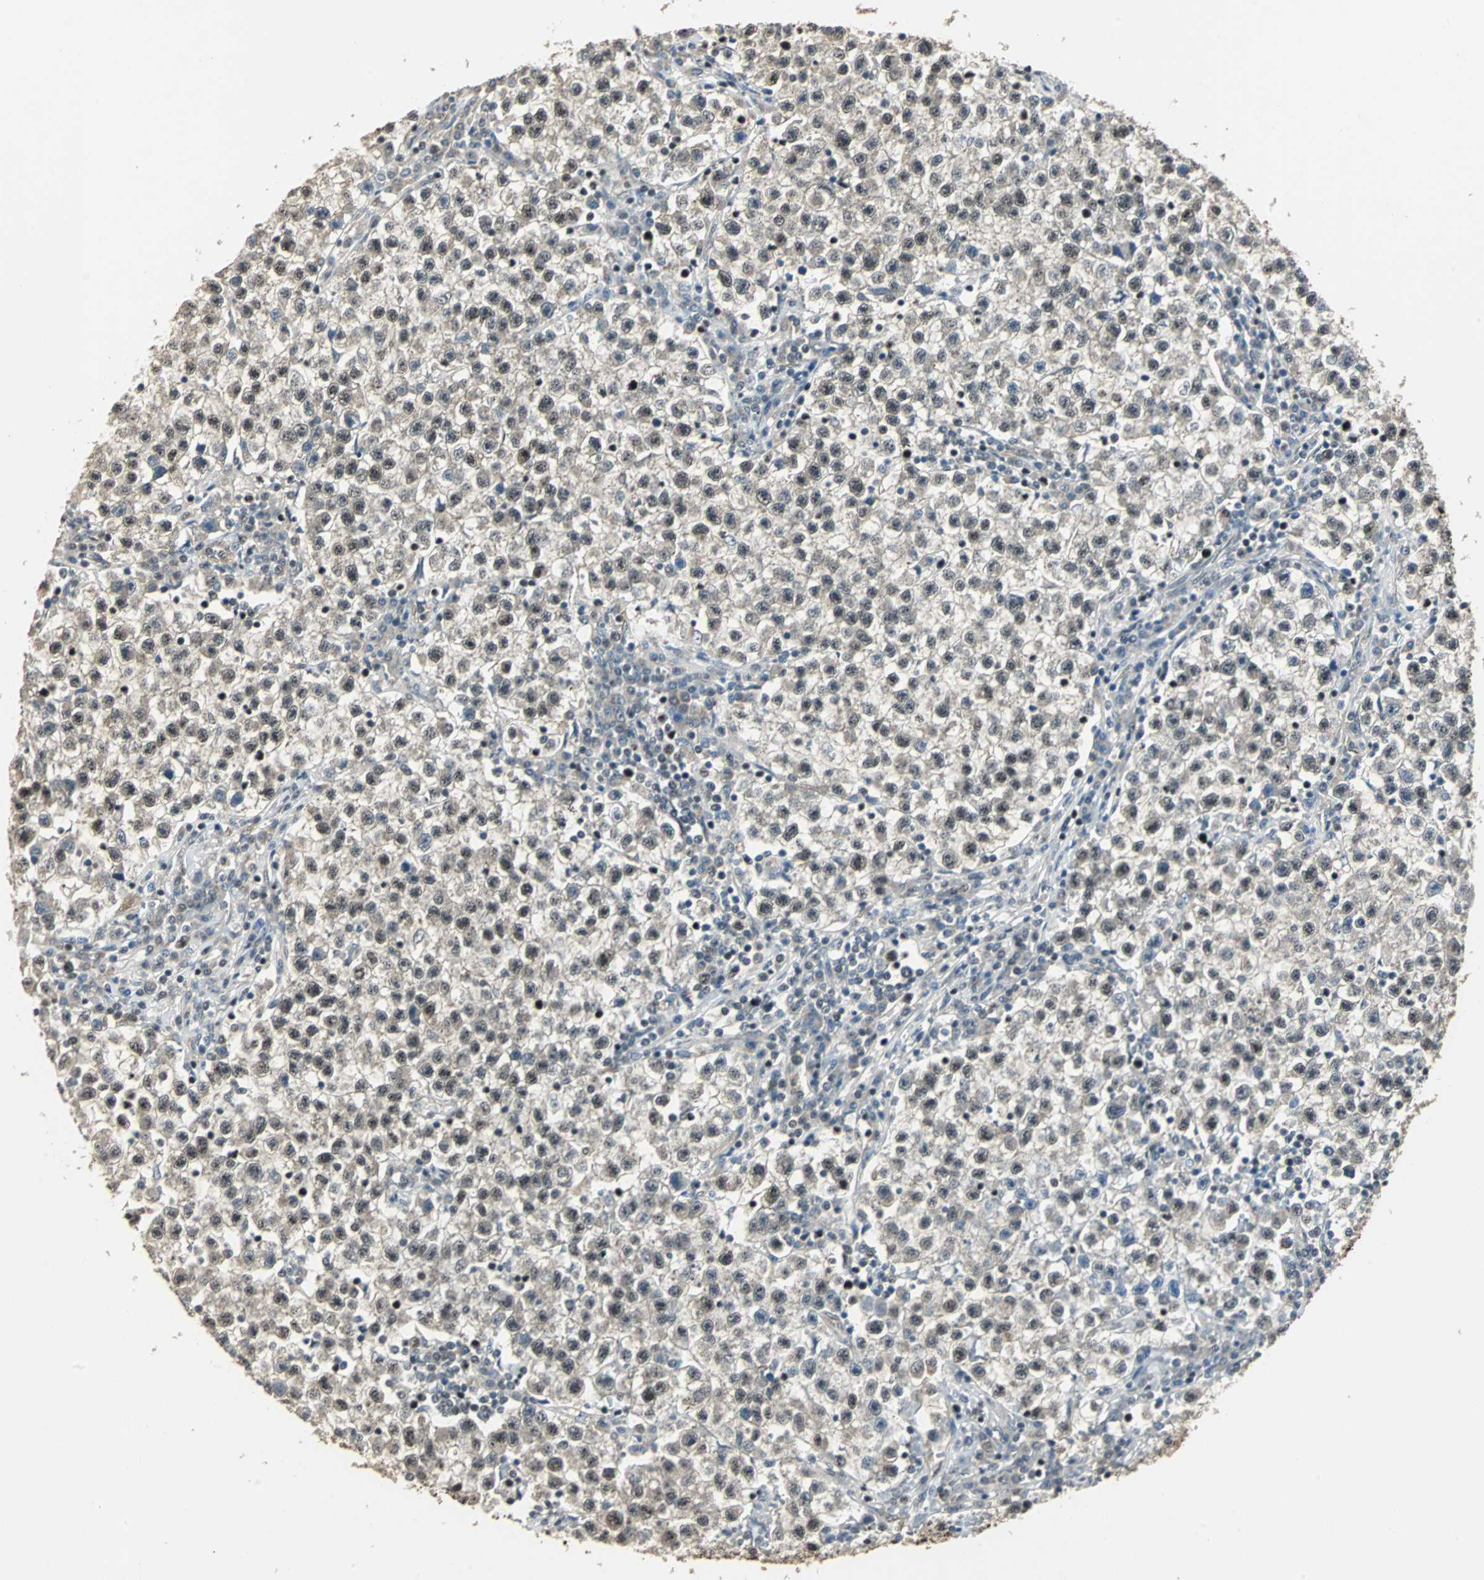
{"staining": {"intensity": "moderate", "quantity": ">75%", "location": "nuclear"}, "tissue": "testis cancer", "cell_type": "Tumor cells", "image_type": "cancer", "snomed": [{"axis": "morphology", "description": "Seminoma, NOS"}, {"axis": "topography", "description": "Testis"}], "caption": "Protein staining of testis cancer tissue shows moderate nuclear positivity in about >75% of tumor cells.", "gene": "MED4", "patient": {"sex": "male", "age": 22}}